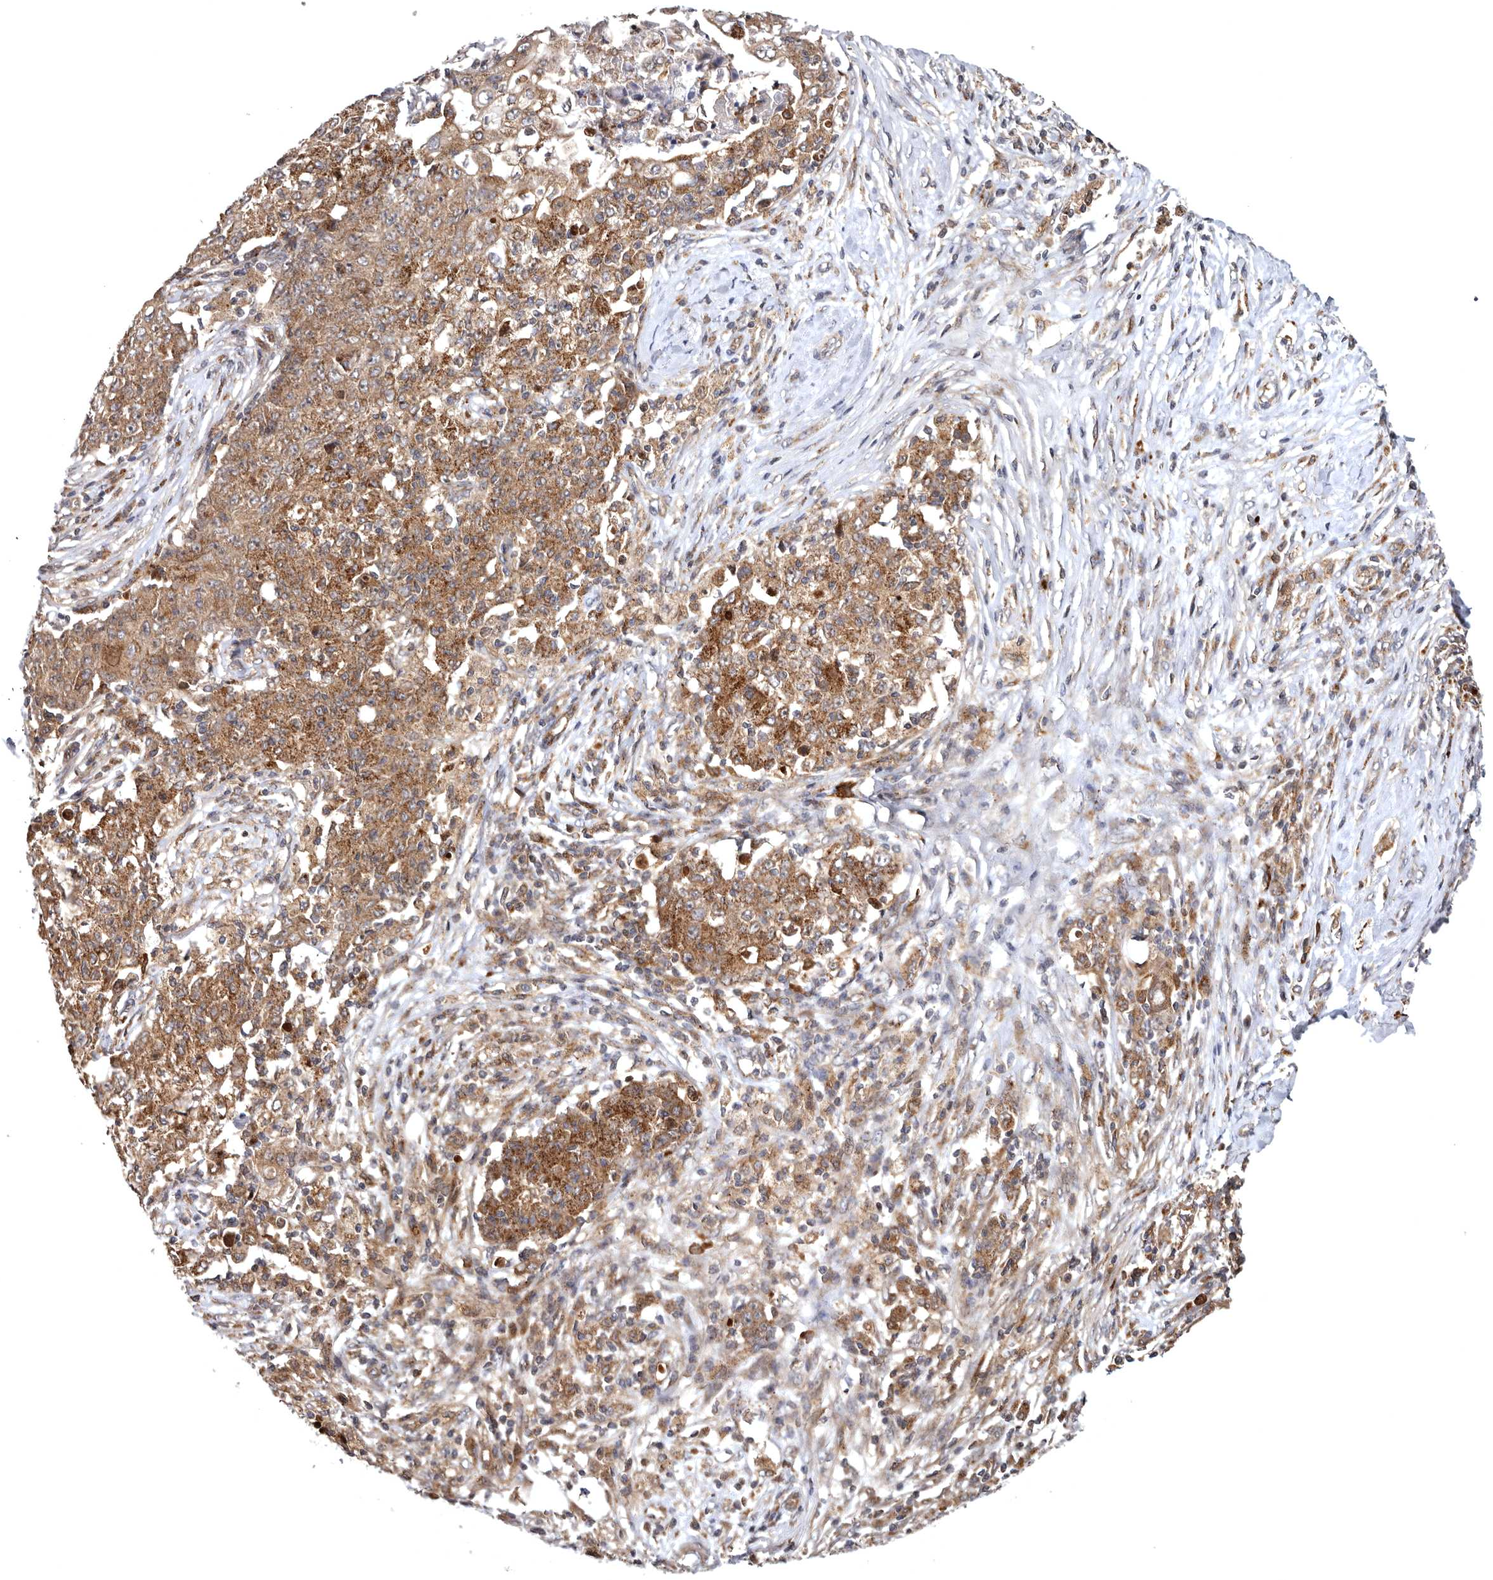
{"staining": {"intensity": "moderate", "quantity": ">75%", "location": "cytoplasmic/membranous"}, "tissue": "ovarian cancer", "cell_type": "Tumor cells", "image_type": "cancer", "snomed": [{"axis": "morphology", "description": "Carcinoma, endometroid"}, {"axis": "topography", "description": "Ovary"}], "caption": "Brown immunohistochemical staining in human ovarian endometroid carcinoma displays moderate cytoplasmic/membranous expression in about >75% of tumor cells.", "gene": "FGFR4", "patient": {"sex": "female", "age": 42}}